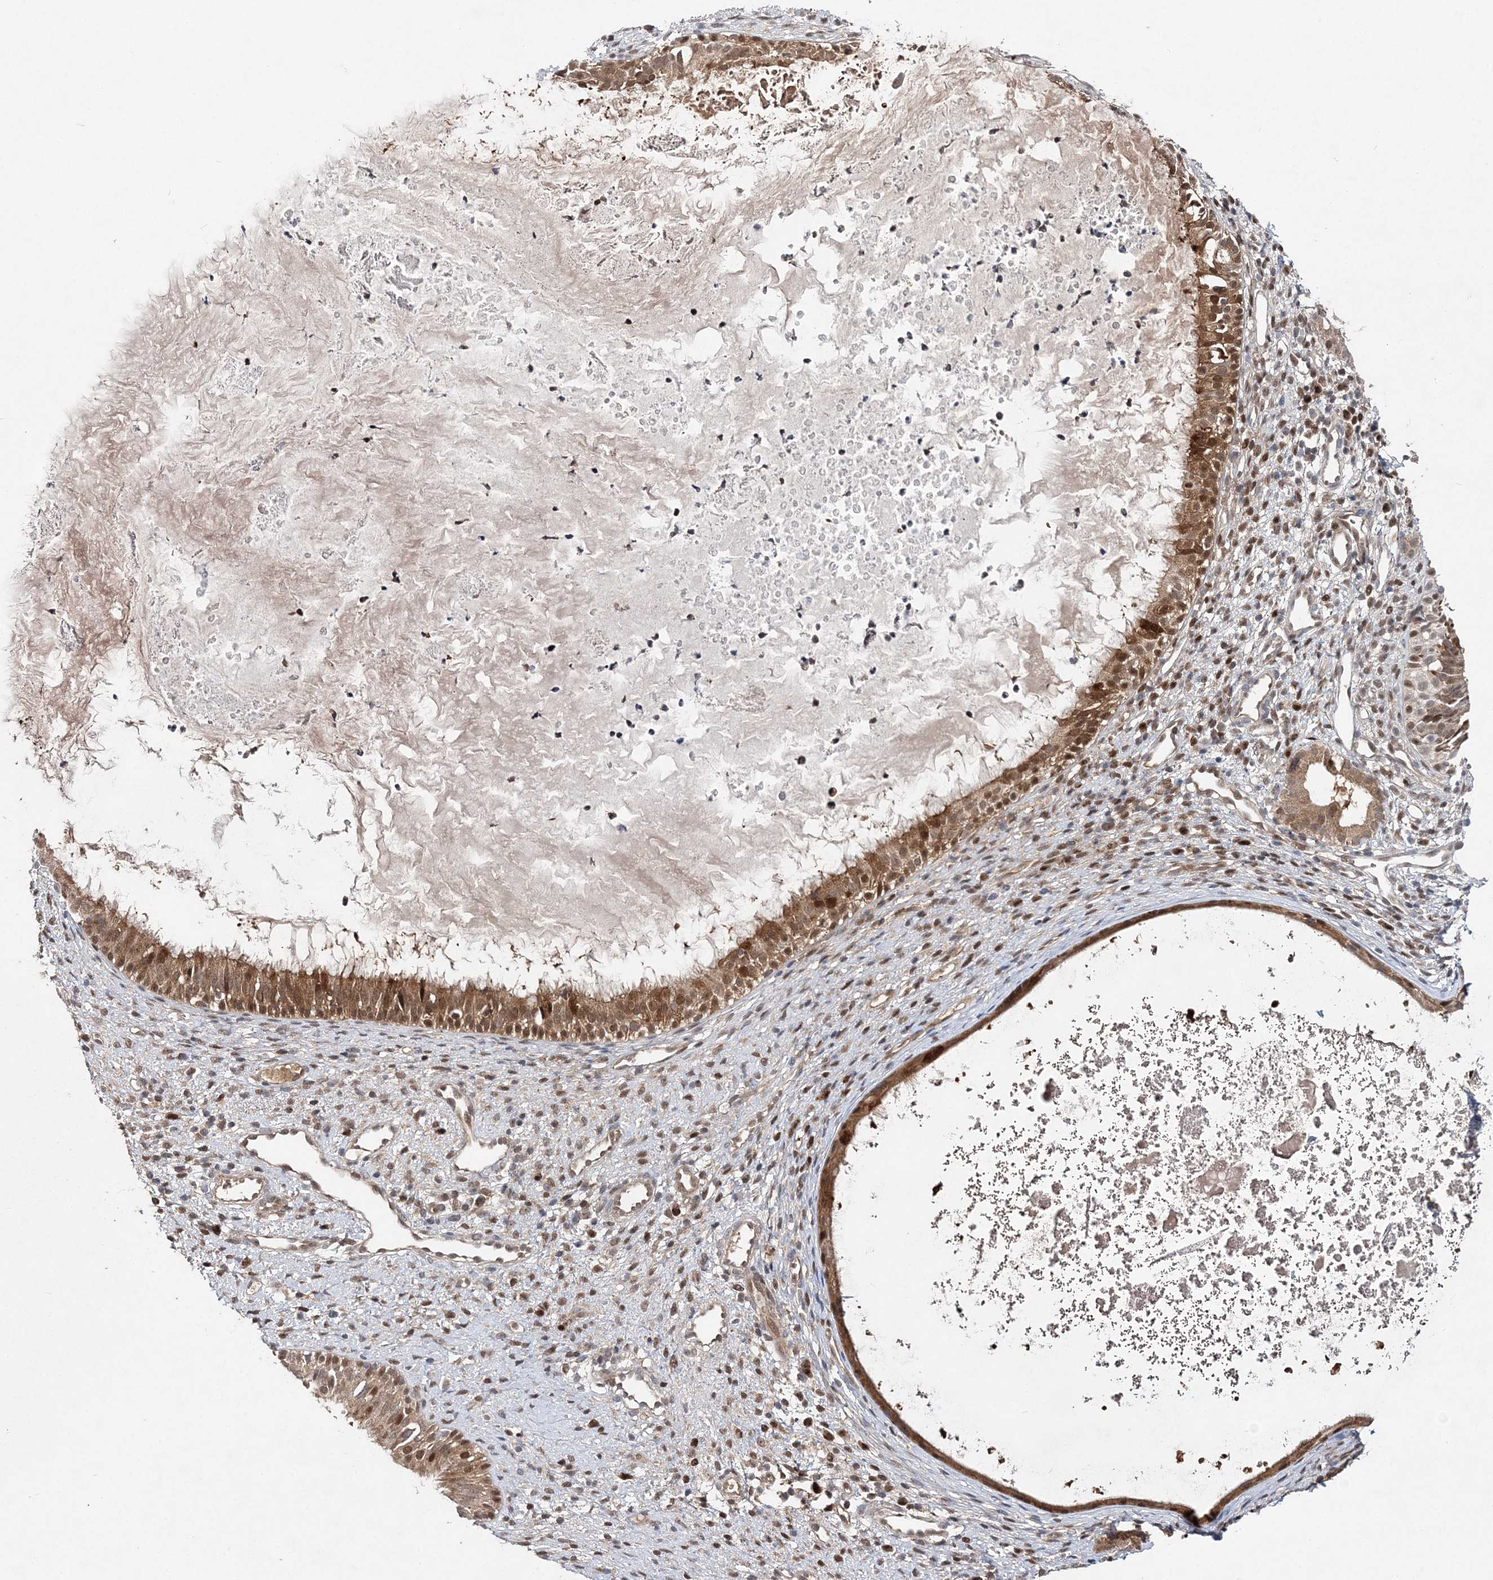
{"staining": {"intensity": "moderate", "quantity": ">75%", "location": "cytoplasmic/membranous,nuclear"}, "tissue": "nasopharynx", "cell_type": "Respiratory epithelial cells", "image_type": "normal", "snomed": [{"axis": "morphology", "description": "Normal tissue, NOS"}, {"axis": "topography", "description": "Nasopharynx"}], "caption": "Immunohistochemistry photomicrograph of benign nasopharynx stained for a protein (brown), which displays medium levels of moderate cytoplasmic/membranous,nuclear expression in about >75% of respiratory epithelial cells.", "gene": "NIF3L1", "patient": {"sex": "male", "age": 22}}